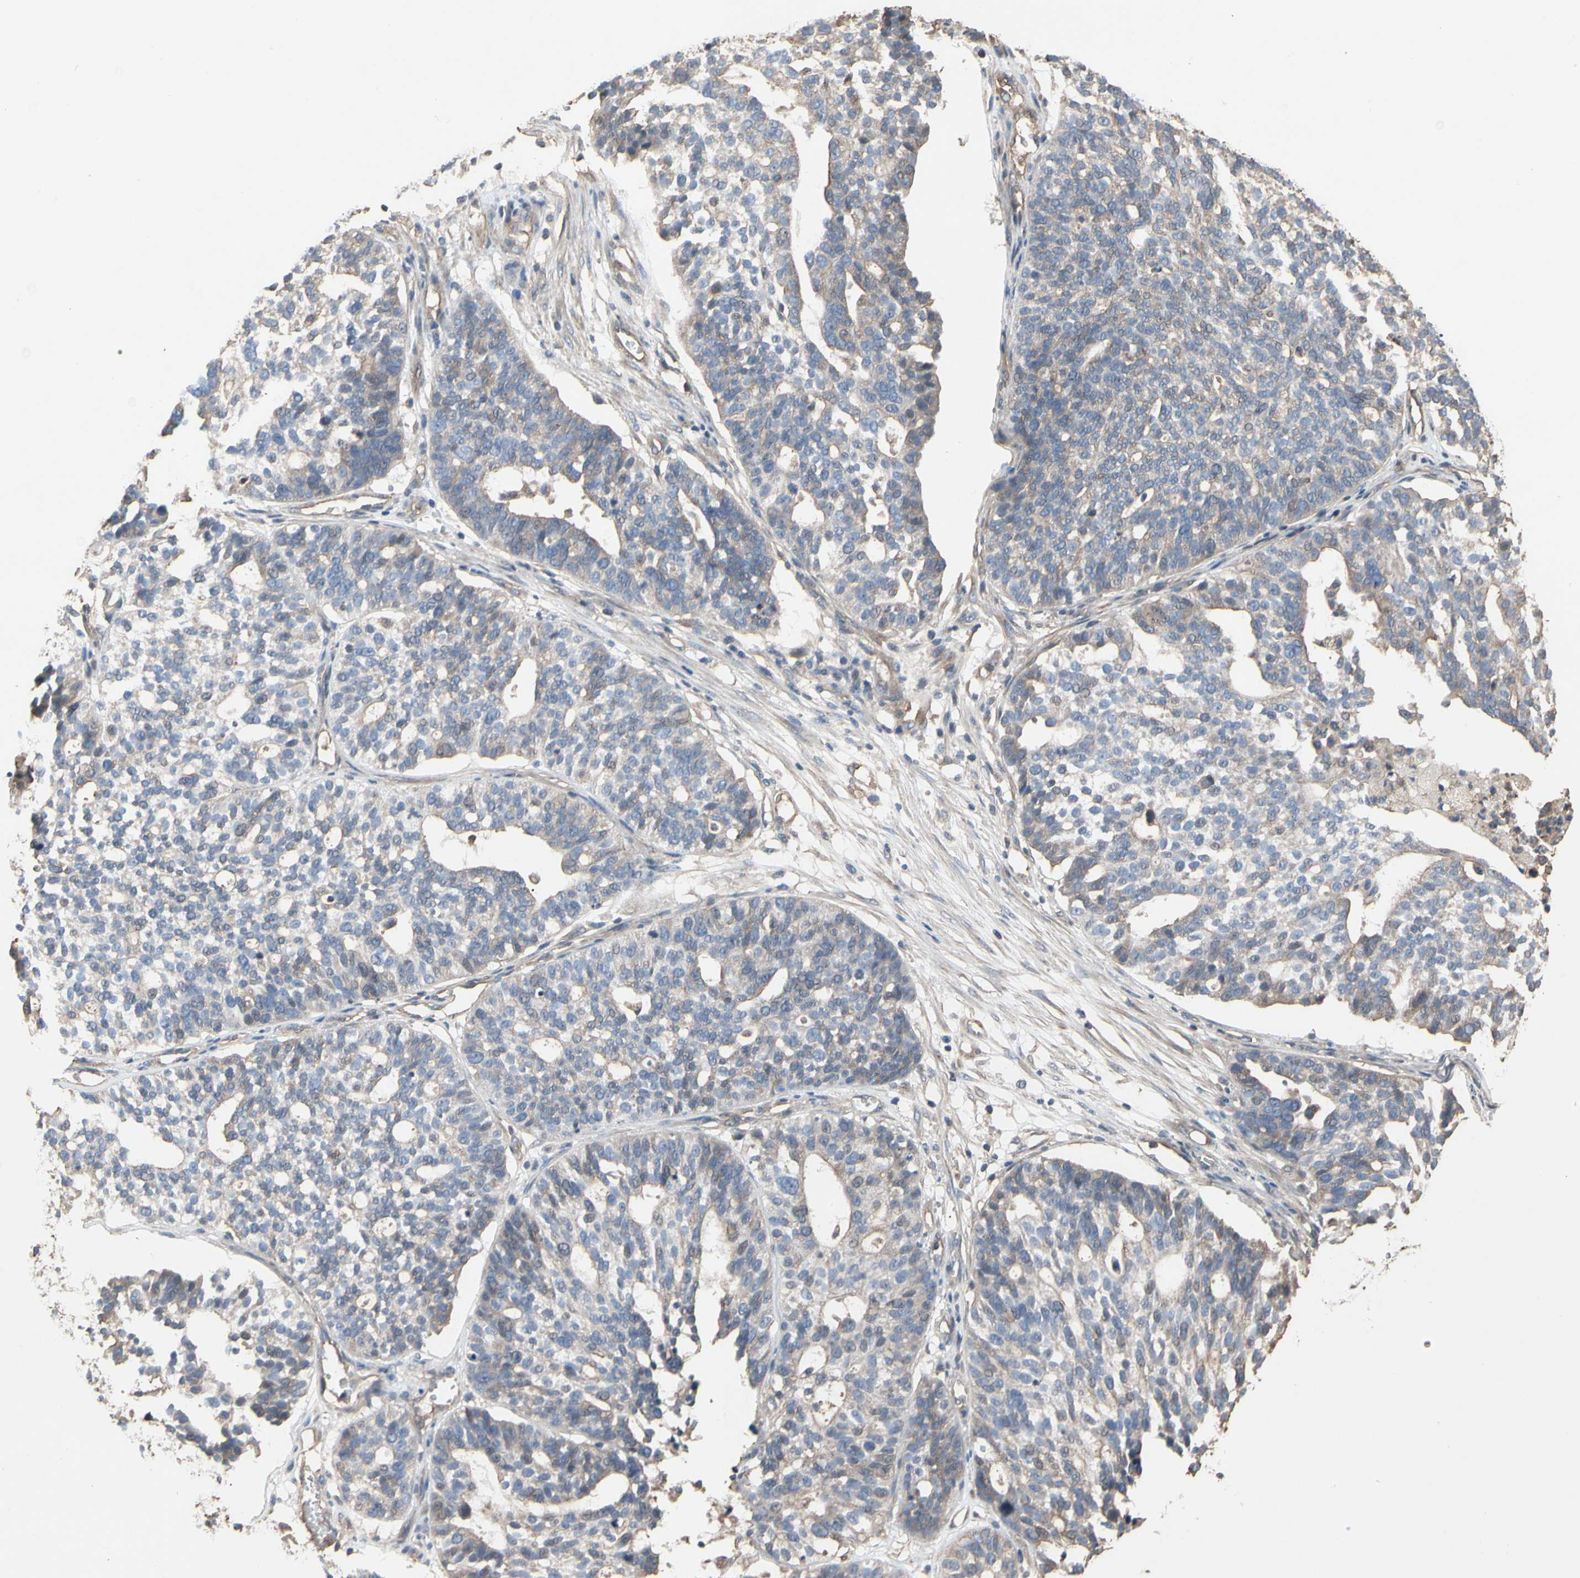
{"staining": {"intensity": "weak", "quantity": "<25%", "location": "cytoplasmic/membranous"}, "tissue": "ovarian cancer", "cell_type": "Tumor cells", "image_type": "cancer", "snomed": [{"axis": "morphology", "description": "Cystadenocarcinoma, serous, NOS"}, {"axis": "topography", "description": "Ovary"}], "caption": "Immunohistochemistry (IHC) of ovarian serous cystadenocarcinoma displays no staining in tumor cells.", "gene": "PDZK1", "patient": {"sex": "female", "age": 59}}